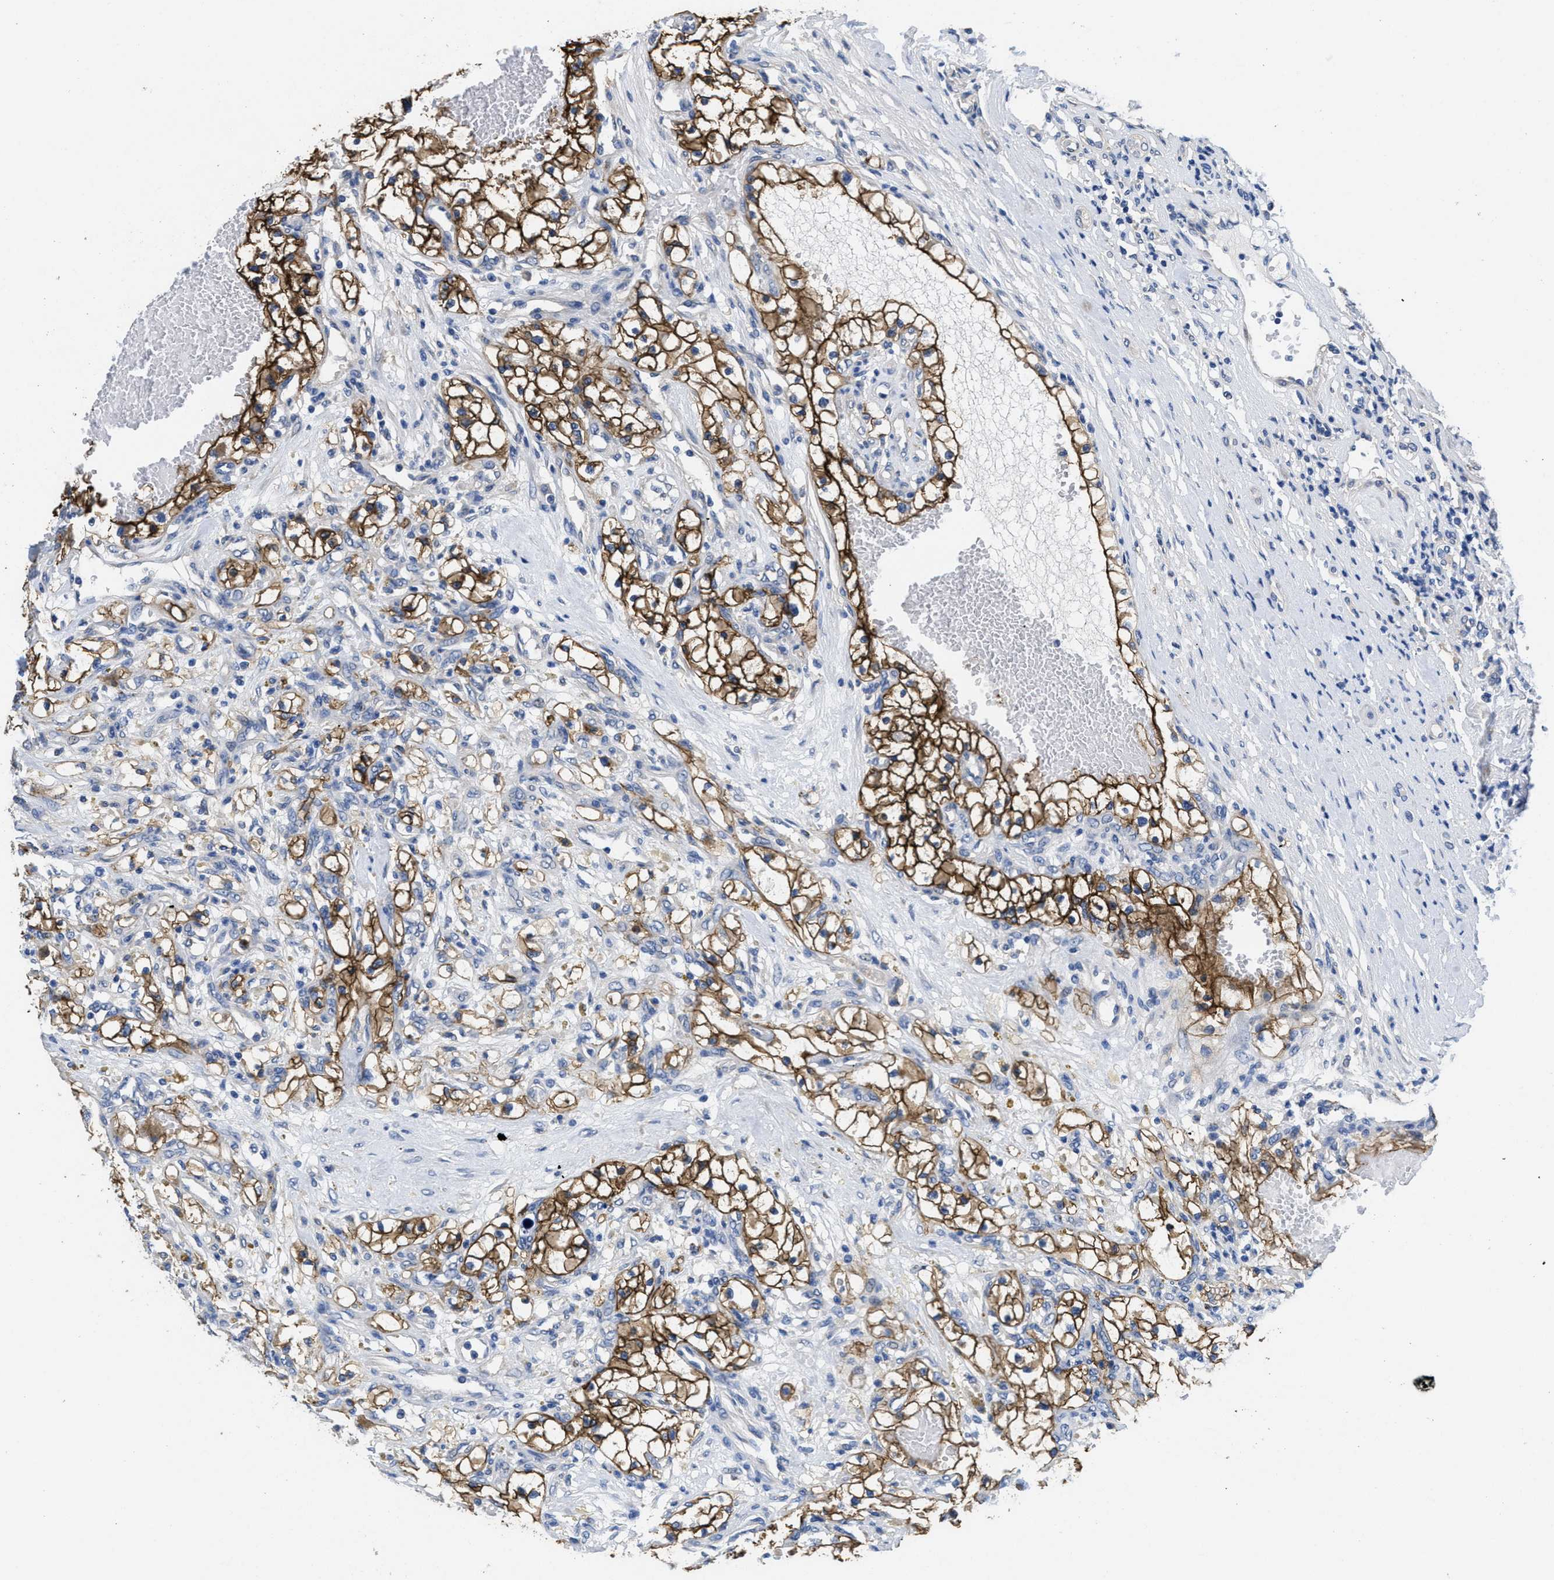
{"staining": {"intensity": "strong", "quantity": ">75%", "location": "cytoplasmic/membranous"}, "tissue": "renal cancer", "cell_type": "Tumor cells", "image_type": "cancer", "snomed": [{"axis": "morphology", "description": "Adenocarcinoma, NOS"}, {"axis": "topography", "description": "Kidney"}], "caption": "Immunohistochemical staining of human renal cancer reveals high levels of strong cytoplasmic/membranous staining in approximately >75% of tumor cells.", "gene": "CA9", "patient": {"sex": "male", "age": 68}}